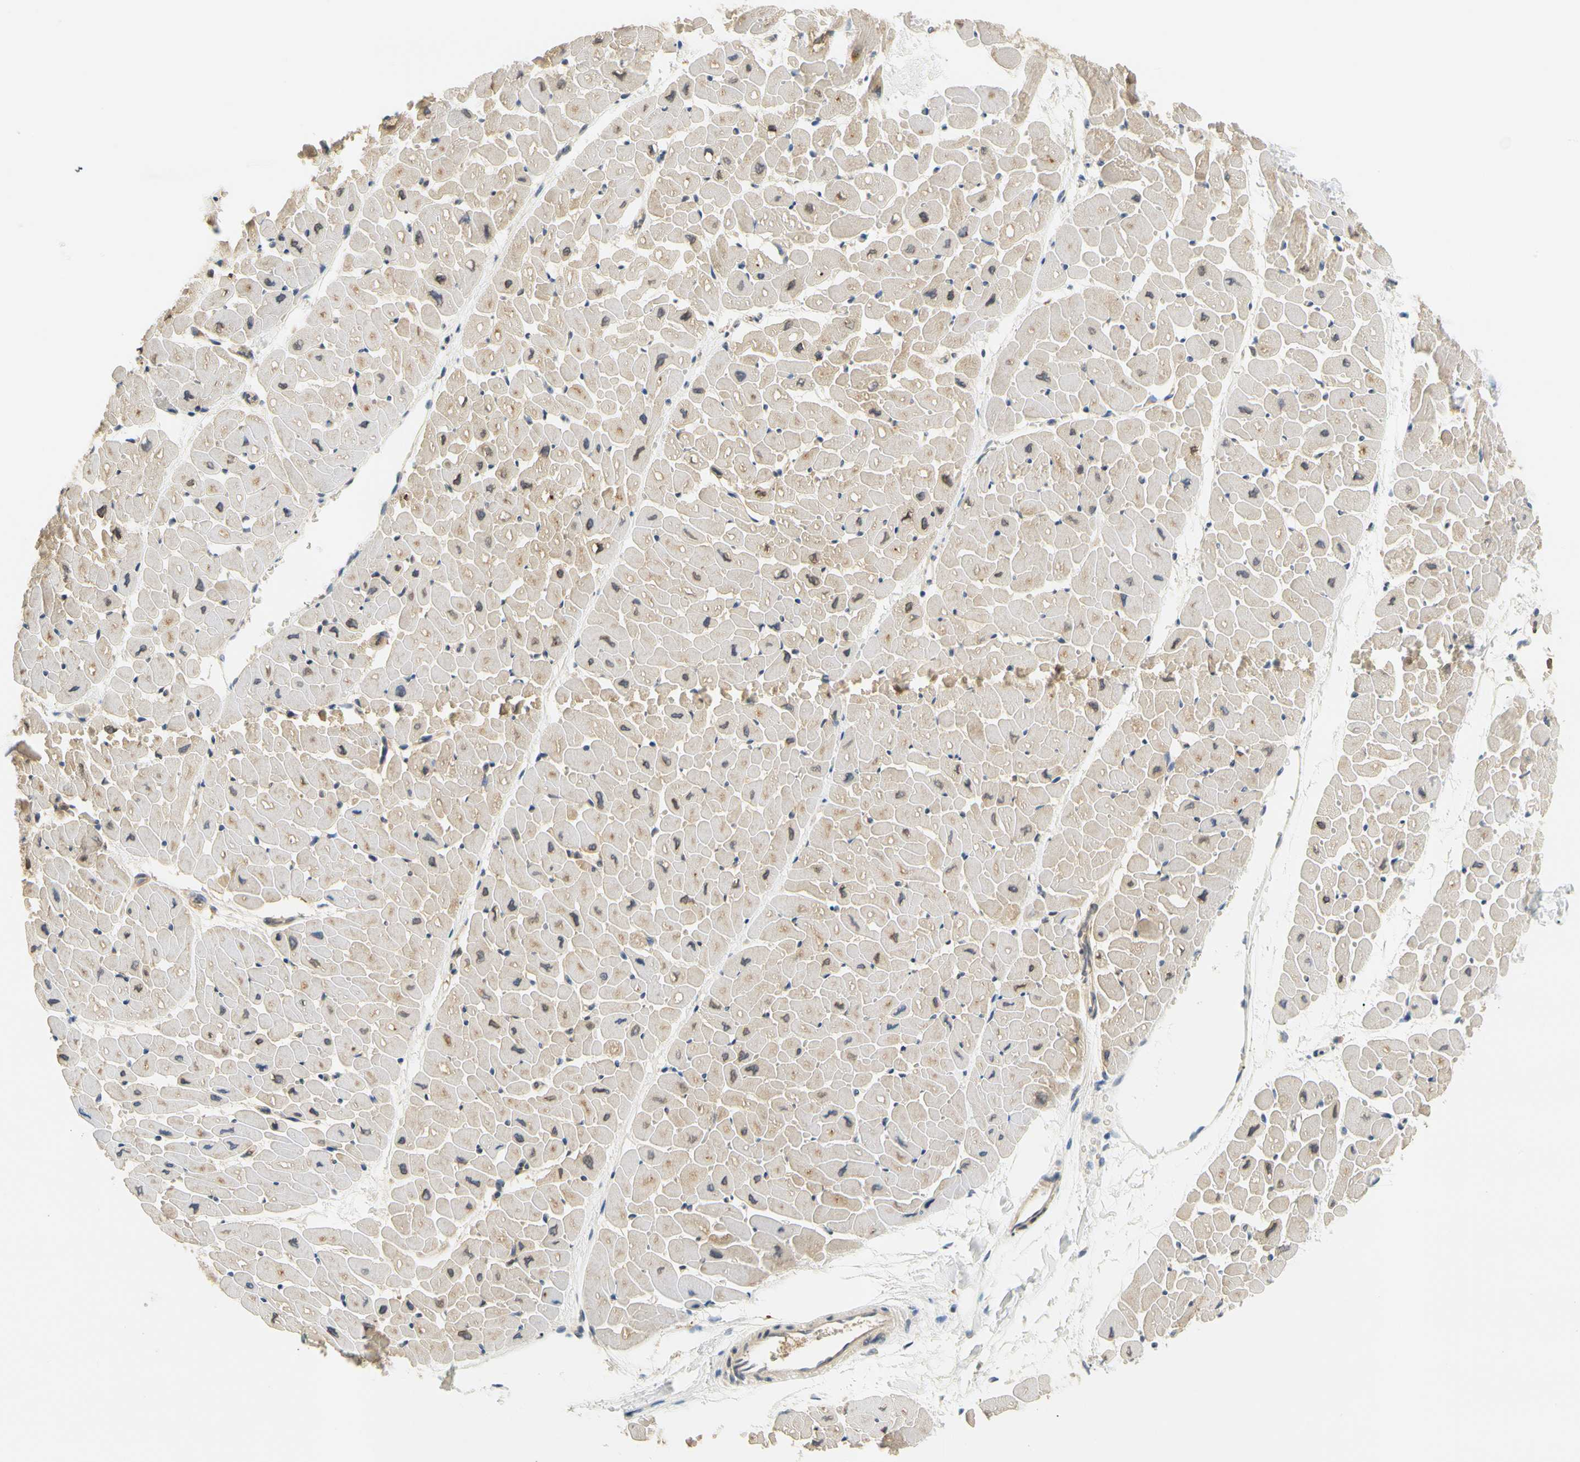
{"staining": {"intensity": "weak", "quantity": "25%-75%", "location": "cytoplasmic/membranous"}, "tissue": "heart muscle", "cell_type": "Cardiomyocytes", "image_type": "normal", "snomed": [{"axis": "morphology", "description": "Normal tissue, NOS"}, {"axis": "topography", "description": "Heart"}], "caption": "A micrograph of heart muscle stained for a protein shows weak cytoplasmic/membranous brown staining in cardiomyocytes.", "gene": "LRRC47", "patient": {"sex": "male", "age": 45}}